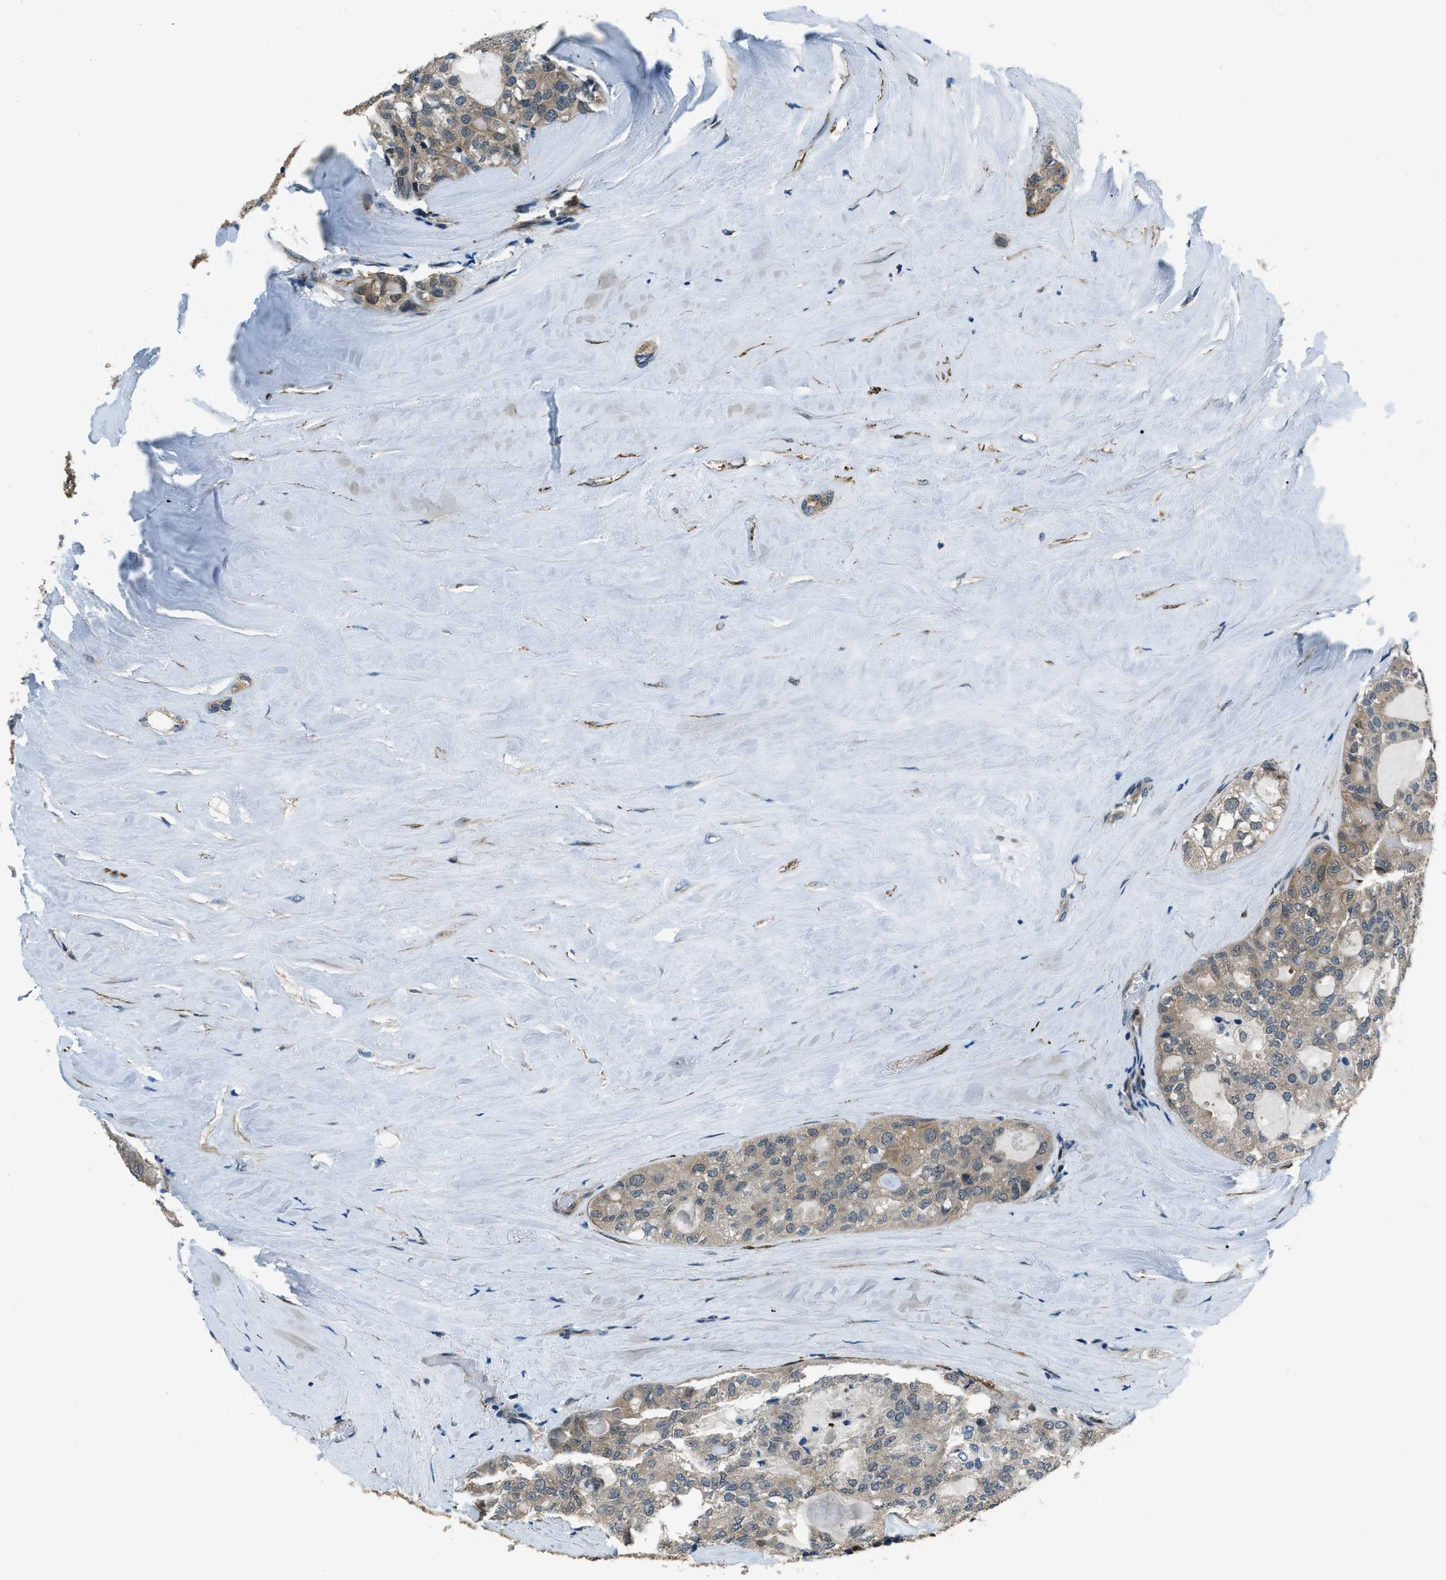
{"staining": {"intensity": "weak", "quantity": "25%-75%", "location": "cytoplasmic/membranous"}, "tissue": "thyroid cancer", "cell_type": "Tumor cells", "image_type": "cancer", "snomed": [{"axis": "morphology", "description": "Follicular adenoma carcinoma, NOS"}, {"axis": "topography", "description": "Thyroid gland"}], "caption": "An image showing weak cytoplasmic/membranous positivity in about 25%-75% of tumor cells in thyroid follicular adenoma carcinoma, as visualized by brown immunohistochemical staining.", "gene": "NUDCD3", "patient": {"sex": "male", "age": 75}}